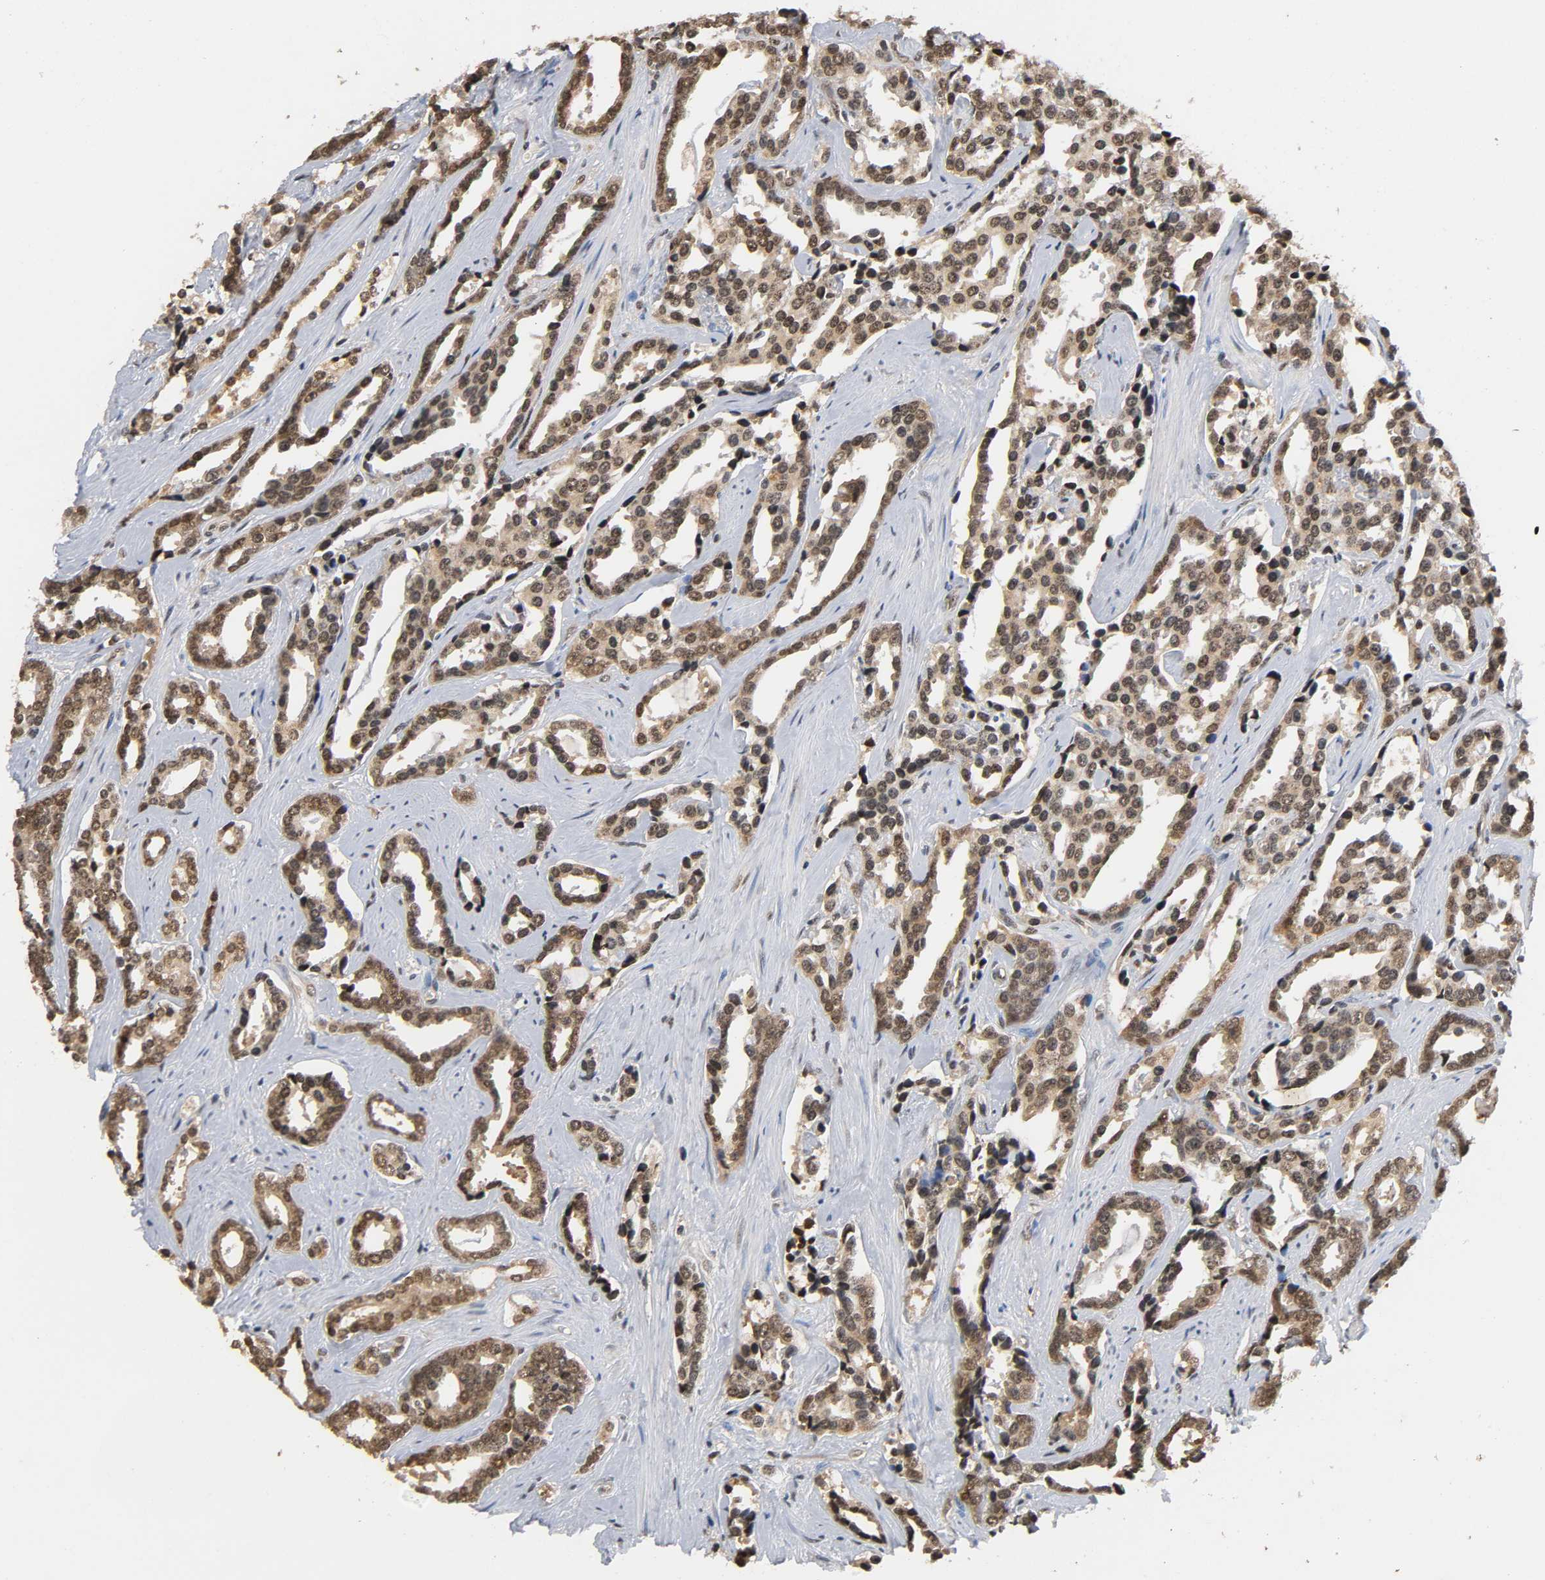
{"staining": {"intensity": "moderate", "quantity": ">75%", "location": "cytoplasmic/membranous,nuclear"}, "tissue": "prostate cancer", "cell_type": "Tumor cells", "image_type": "cancer", "snomed": [{"axis": "morphology", "description": "Adenocarcinoma, High grade"}, {"axis": "topography", "description": "Prostate"}], "caption": "Immunohistochemical staining of human high-grade adenocarcinoma (prostate) demonstrates moderate cytoplasmic/membranous and nuclear protein staining in approximately >75% of tumor cells. (Stains: DAB (3,3'-diaminobenzidine) in brown, nuclei in blue, Microscopy: brightfield microscopy at high magnification).", "gene": "UBC", "patient": {"sex": "male", "age": 67}}